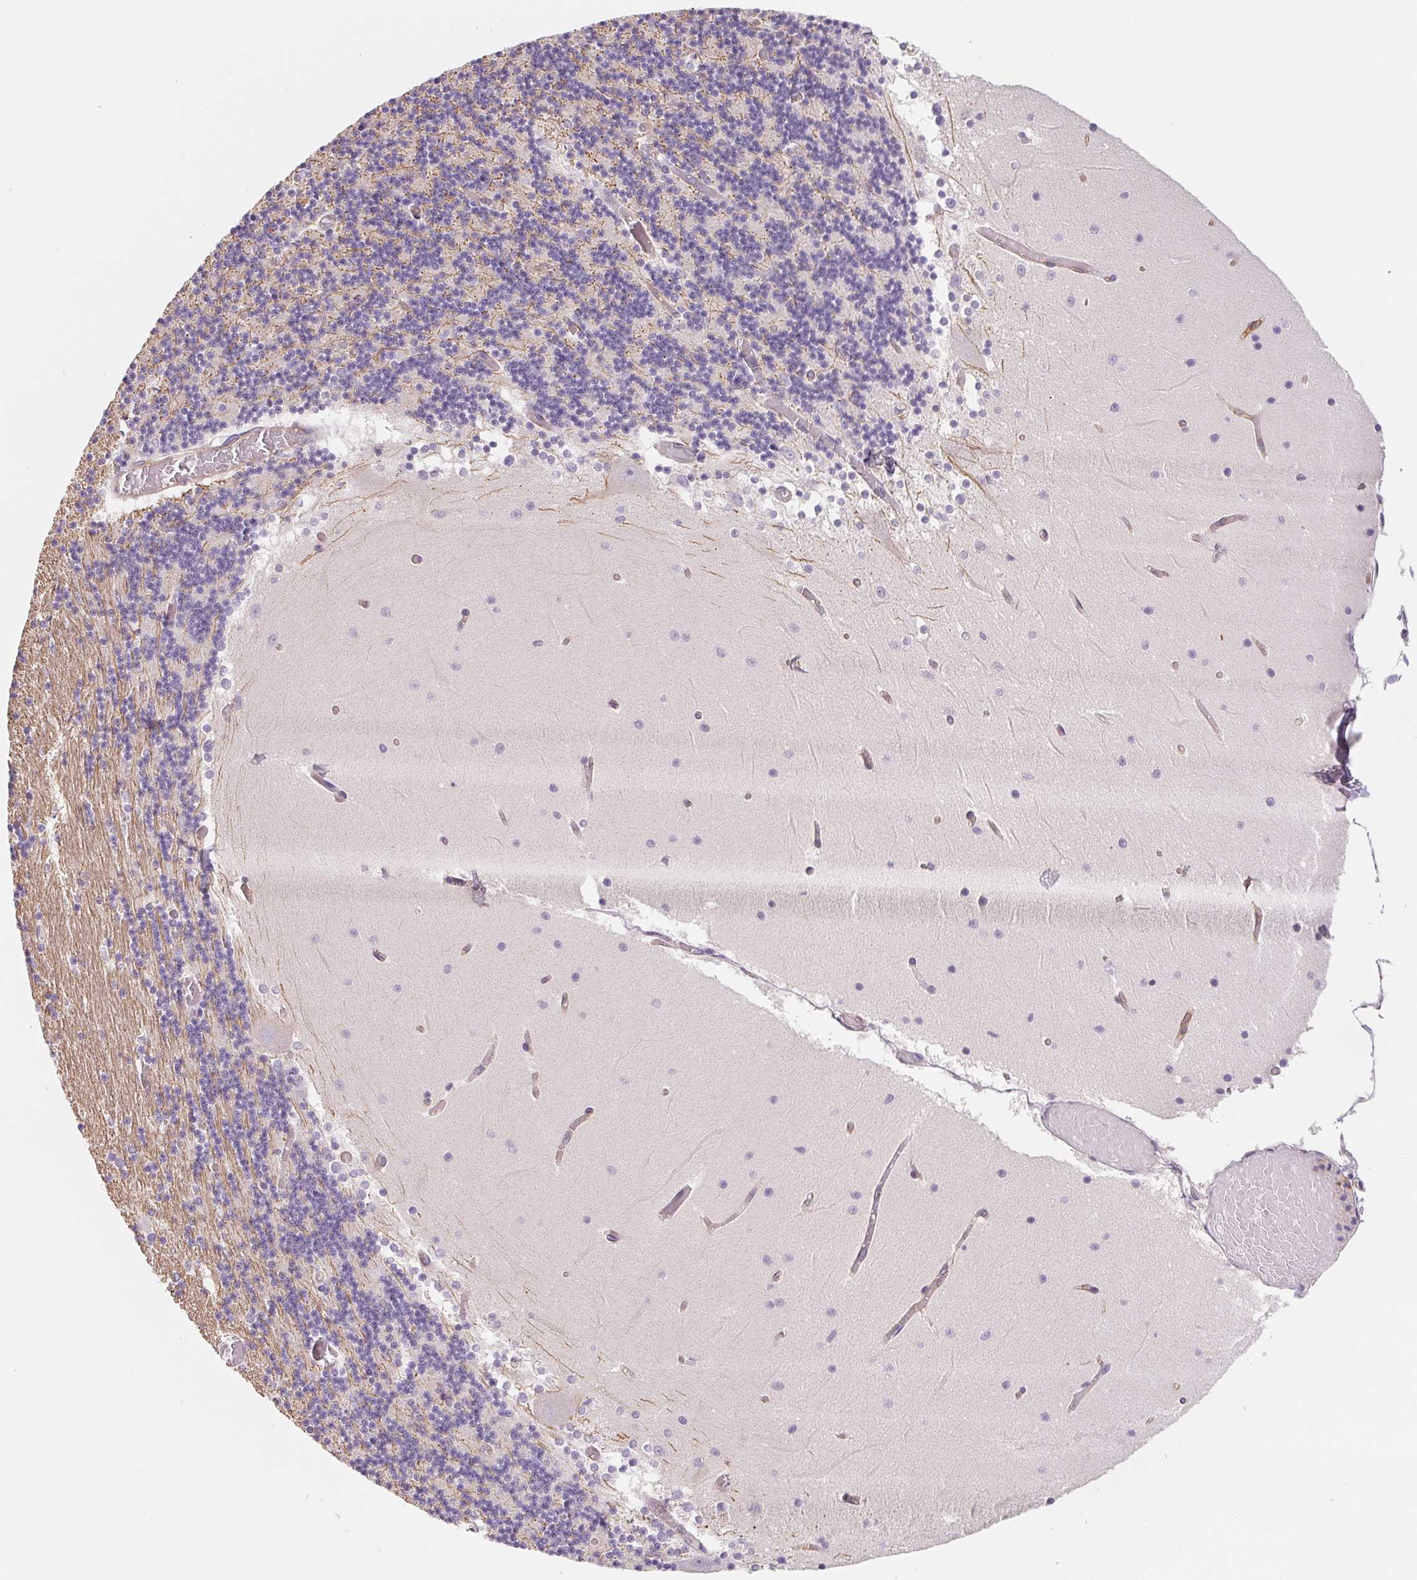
{"staining": {"intensity": "negative", "quantity": "none", "location": "none"}, "tissue": "cerebellum", "cell_type": "Cells in granular layer", "image_type": "normal", "snomed": [{"axis": "morphology", "description": "Normal tissue, NOS"}, {"axis": "topography", "description": "Cerebellum"}], "caption": "This photomicrograph is of unremarkable cerebellum stained with immunohistochemistry to label a protein in brown with the nuclei are counter-stained blue. There is no staining in cells in granular layer.", "gene": "ANKRD13B", "patient": {"sex": "female", "age": 28}}